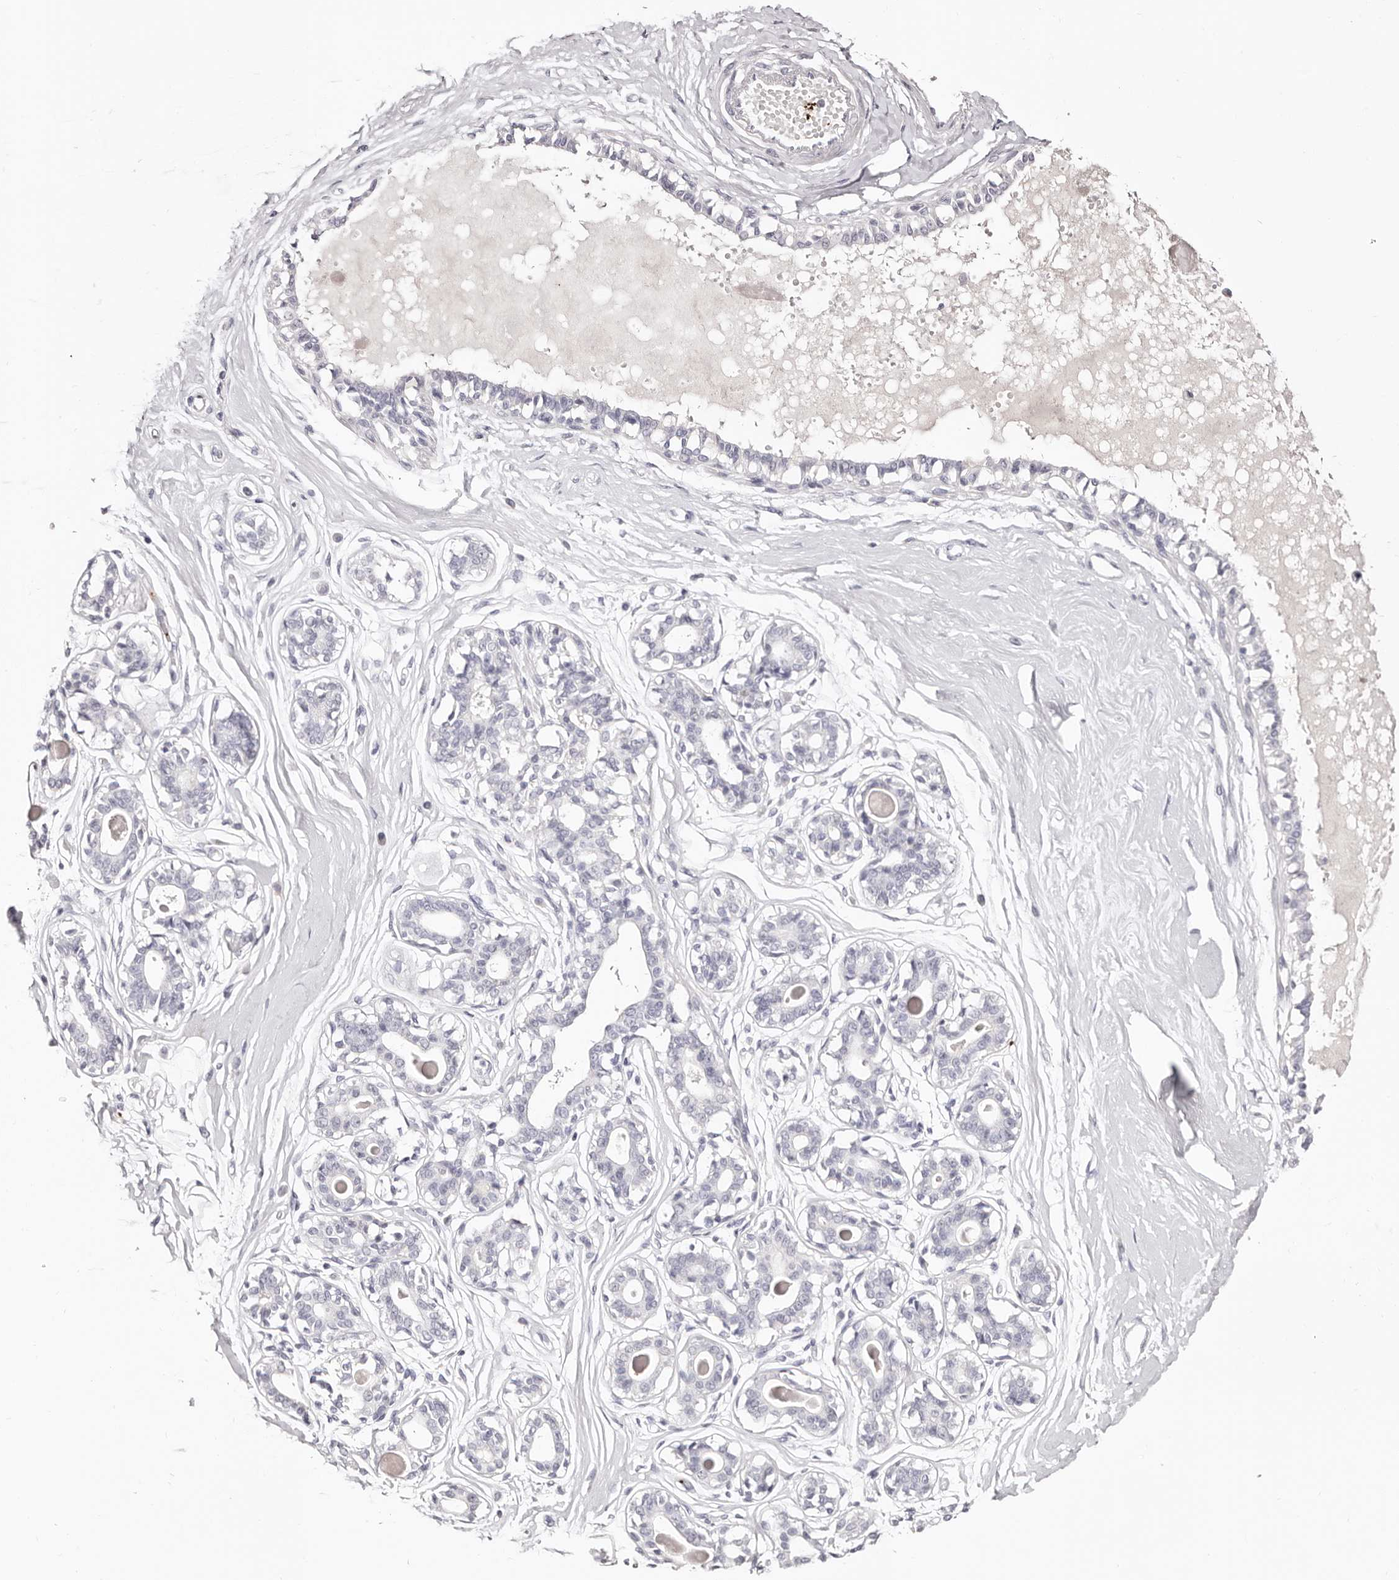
{"staining": {"intensity": "negative", "quantity": "none", "location": "none"}, "tissue": "breast", "cell_type": "Adipocytes", "image_type": "normal", "snomed": [{"axis": "morphology", "description": "Normal tissue, NOS"}, {"axis": "topography", "description": "Breast"}], "caption": "IHC of unremarkable breast demonstrates no positivity in adipocytes. The staining was performed using DAB to visualize the protein expression in brown, while the nuclei were stained in blue with hematoxylin (Magnification: 20x).", "gene": "PF4", "patient": {"sex": "female", "age": 45}}